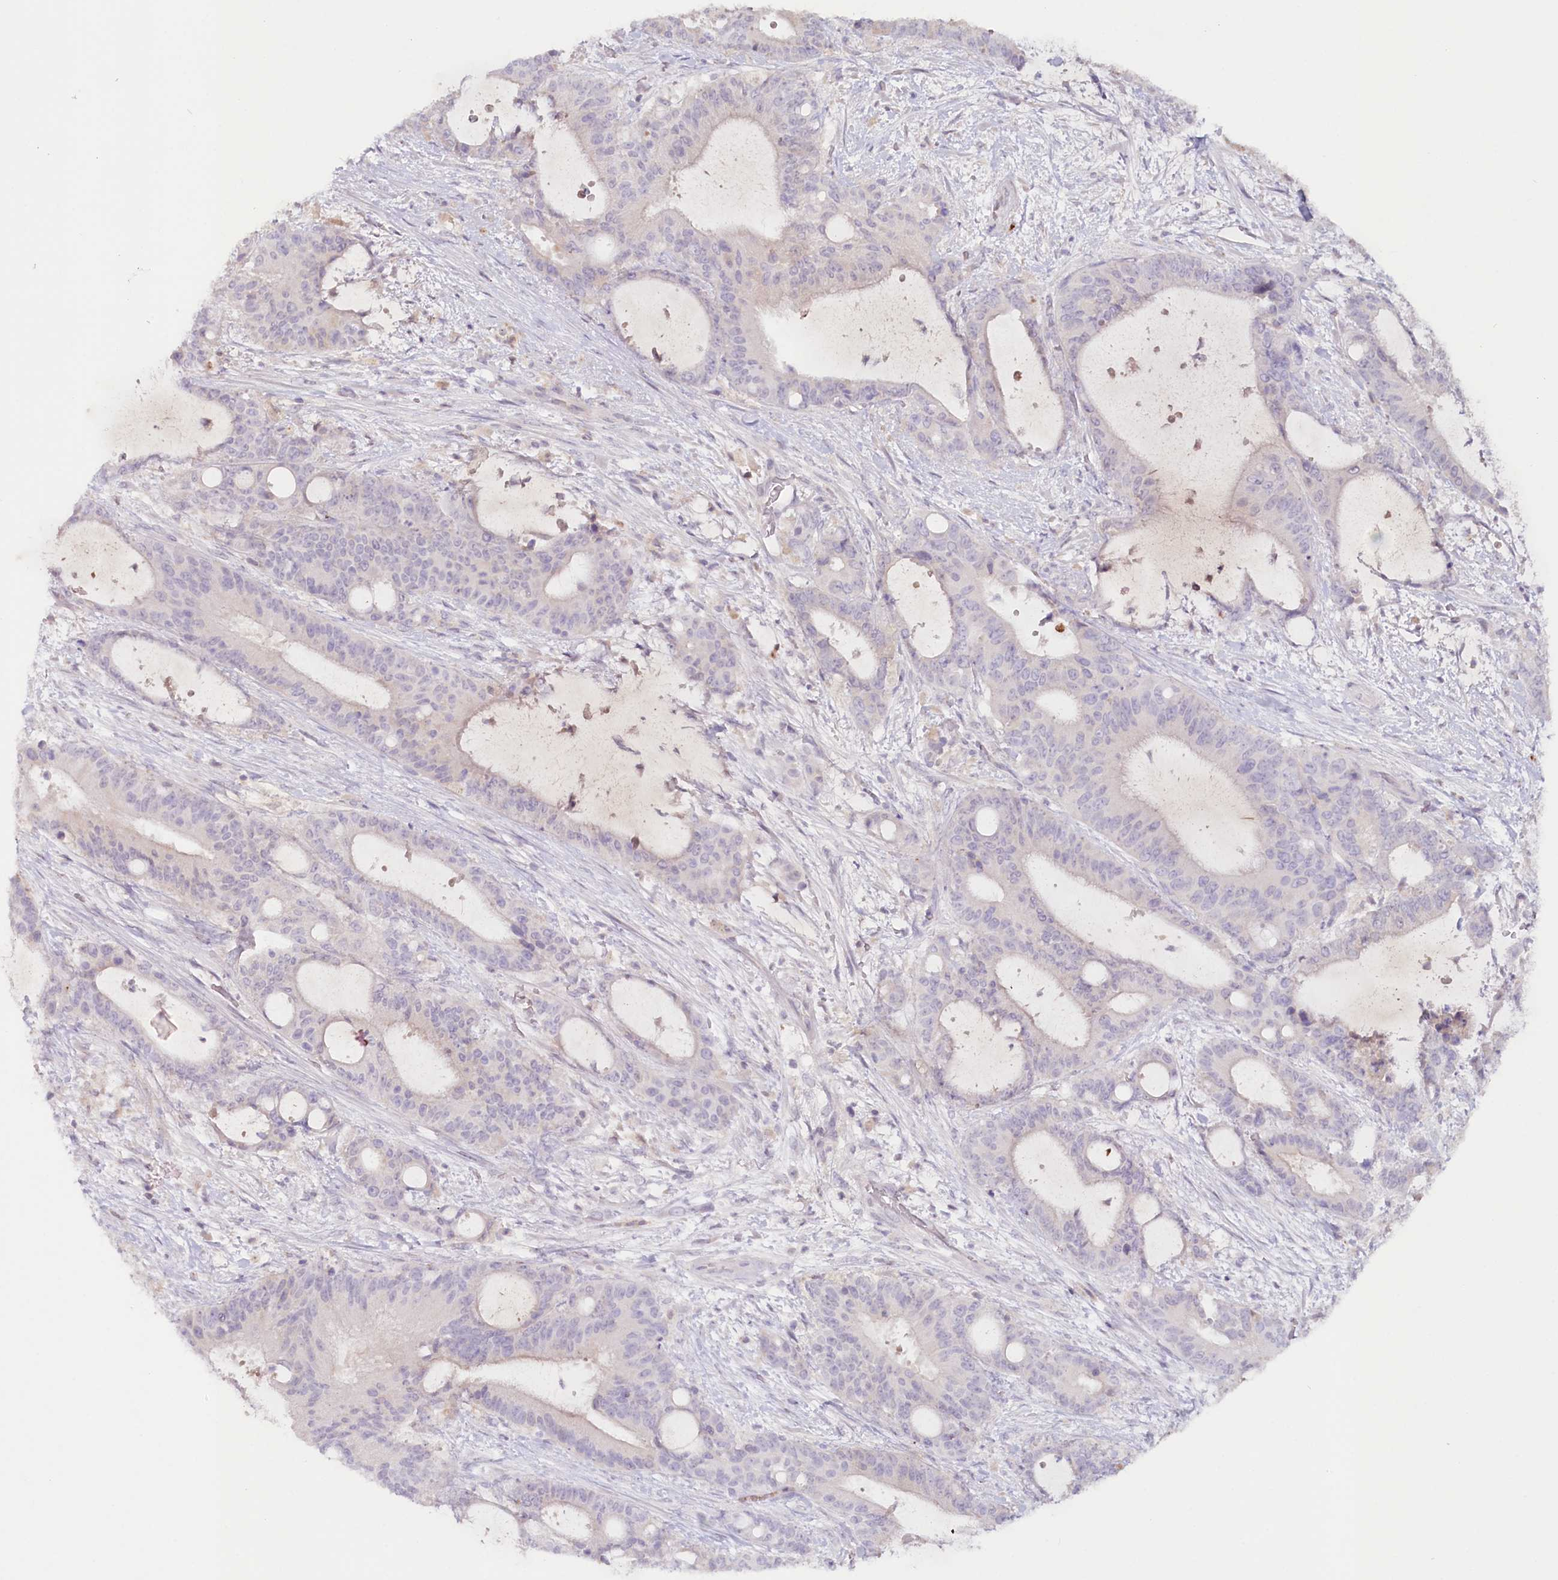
{"staining": {"intensity": "negative", "quantity": "none", "location": "none"}, "tissue": "liver cancer", "cell_type": "Tumor cells", "image_type": "cancer", "snomed": [{"axis": "morphology", "description": "Normal tissue, NOS"}, {"axis": "morphology", "description": "Cholangiocarcinoma"}, {"axis": "topography", "description": "Liver"}, {"axis": "topography", "description": "Peripheral nerve tissue"}], "caption": "DAB immunohistochemical staining of liver cancer (cholangiocarcinoma) reveals no significant positivity in tumor cells. (DAB IHC, high magnification).", "gene": "PSAPL1", "patient": {"sex": "female", "age": 73}}